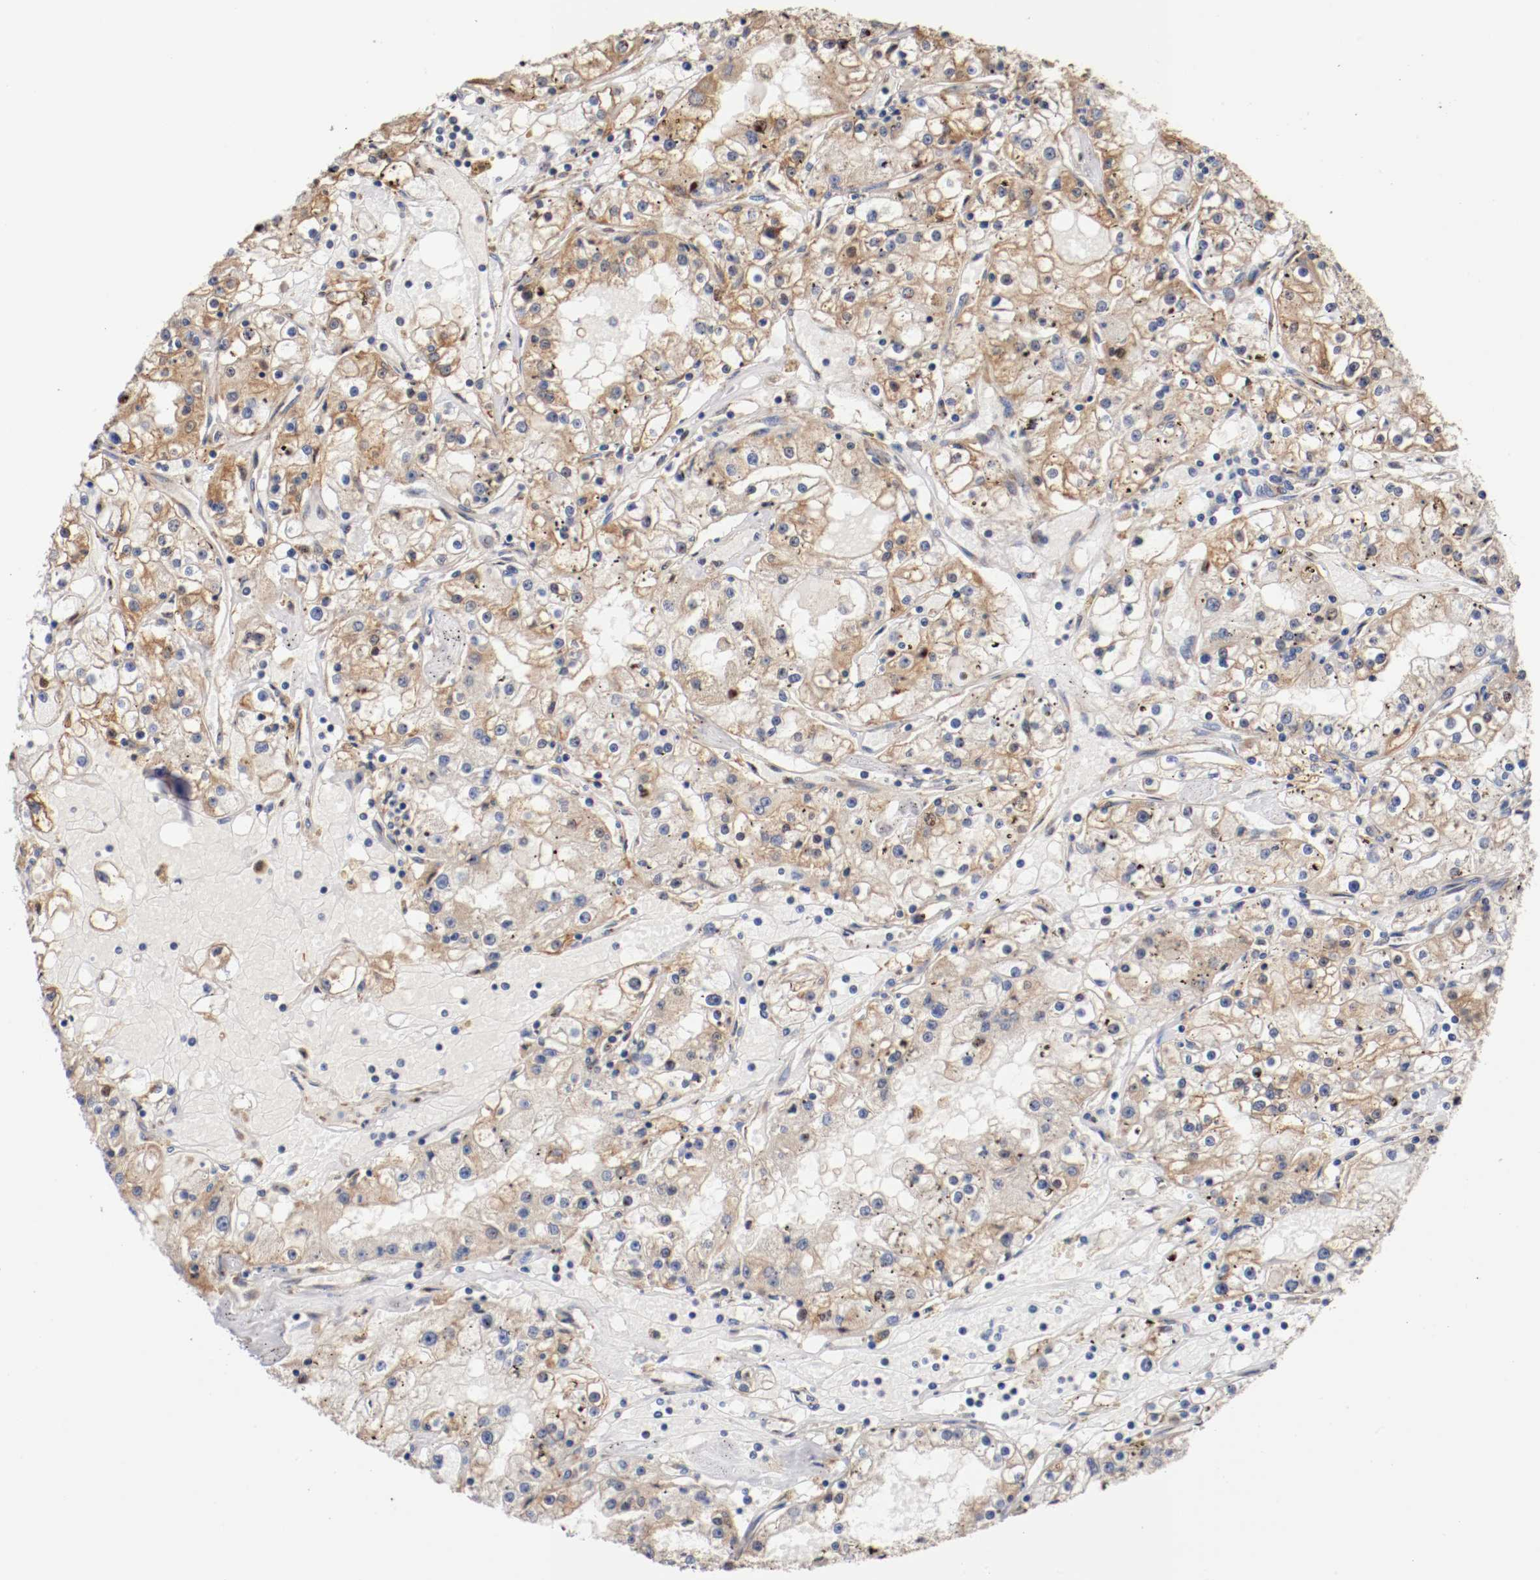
{"staining": {"intensity": "weak", "quantity": ">75%", "location": "cytoplasmic/membranous"}, "tissue": "renal cancer", "cell_type": "Tumor cells", "image_type": "cancer", "snomed": [{"axis": "morphology", "description": "Adenocarcinoma, NOS"}, {"axis": "topography", "description": "Kidney"}], "caption": "Protein expression analysis of human adenocarcinoma (renal) reveals weak cytoplasmic/membranous expression in about >75% of tumor cells.", "gene": "TNFSF13", "patient": {"sex": "male", "age": 56}}